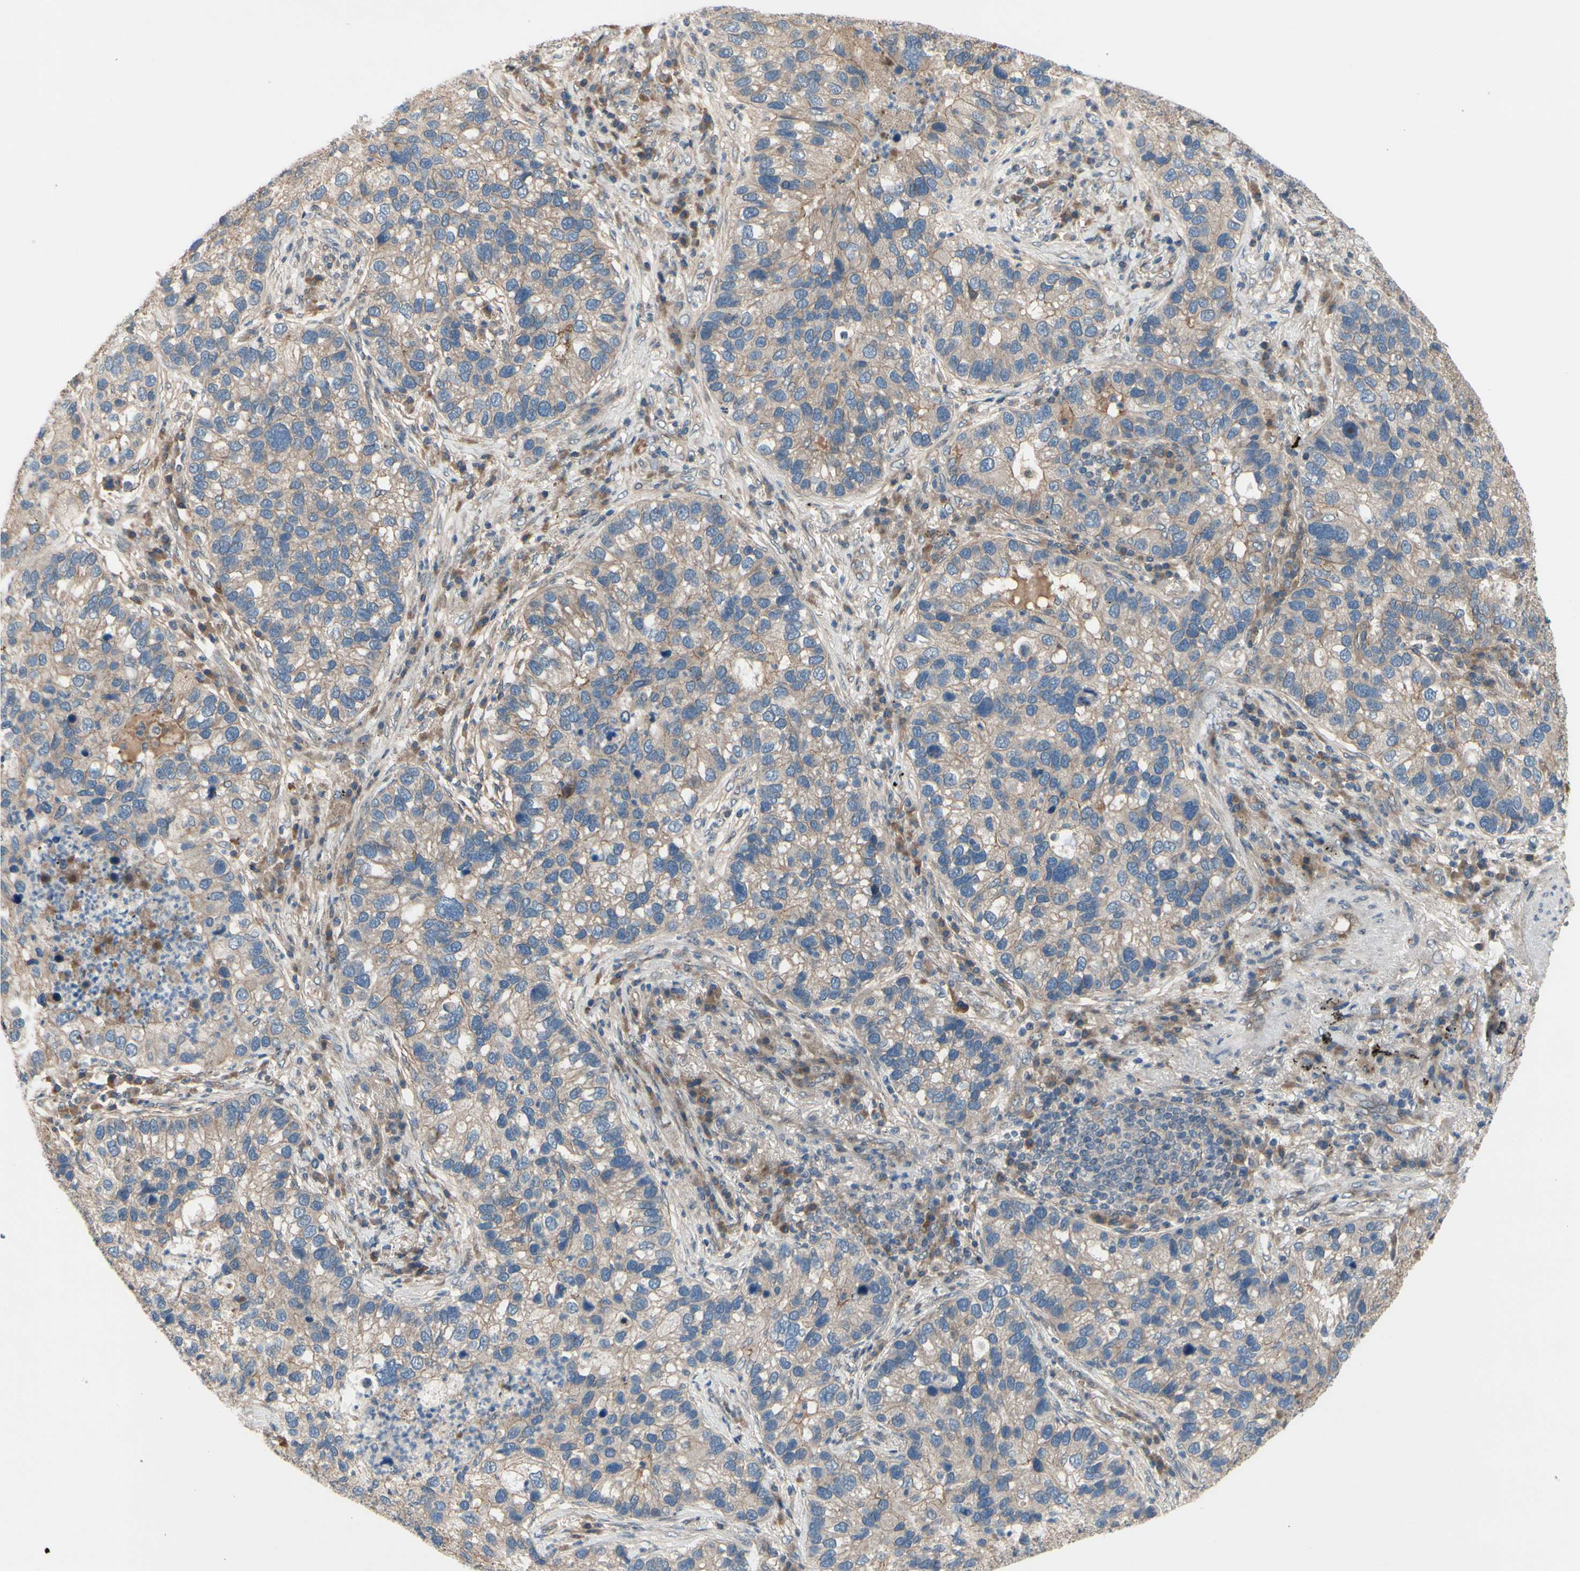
{"staining": {"intensity": "weak", "quantity": ">75%", "location": "cytoplasmic/membranous"}, "tissue": "lung cancer", "cell_type": "Tumor cells", "image_type": "cancer", "snomed": [{"axis": "morphology", "description": "Normal tissue, NOS"}, {"axis": "morphology", "description": "Adenocarcinoma, NOS"}, {"axis": "topography", "description": "Bronchus"}, {"axis": "topography", "description": "Lung"}], "caption": "Immunohistochemical staining of human adenocarcinoma (lung) demonstrates low levels of weak cytoplasmic/membranous expression in about >75% of tumor cells.", "gene": "ICAM5", "patient": {"sex": "male", "age": 54}}